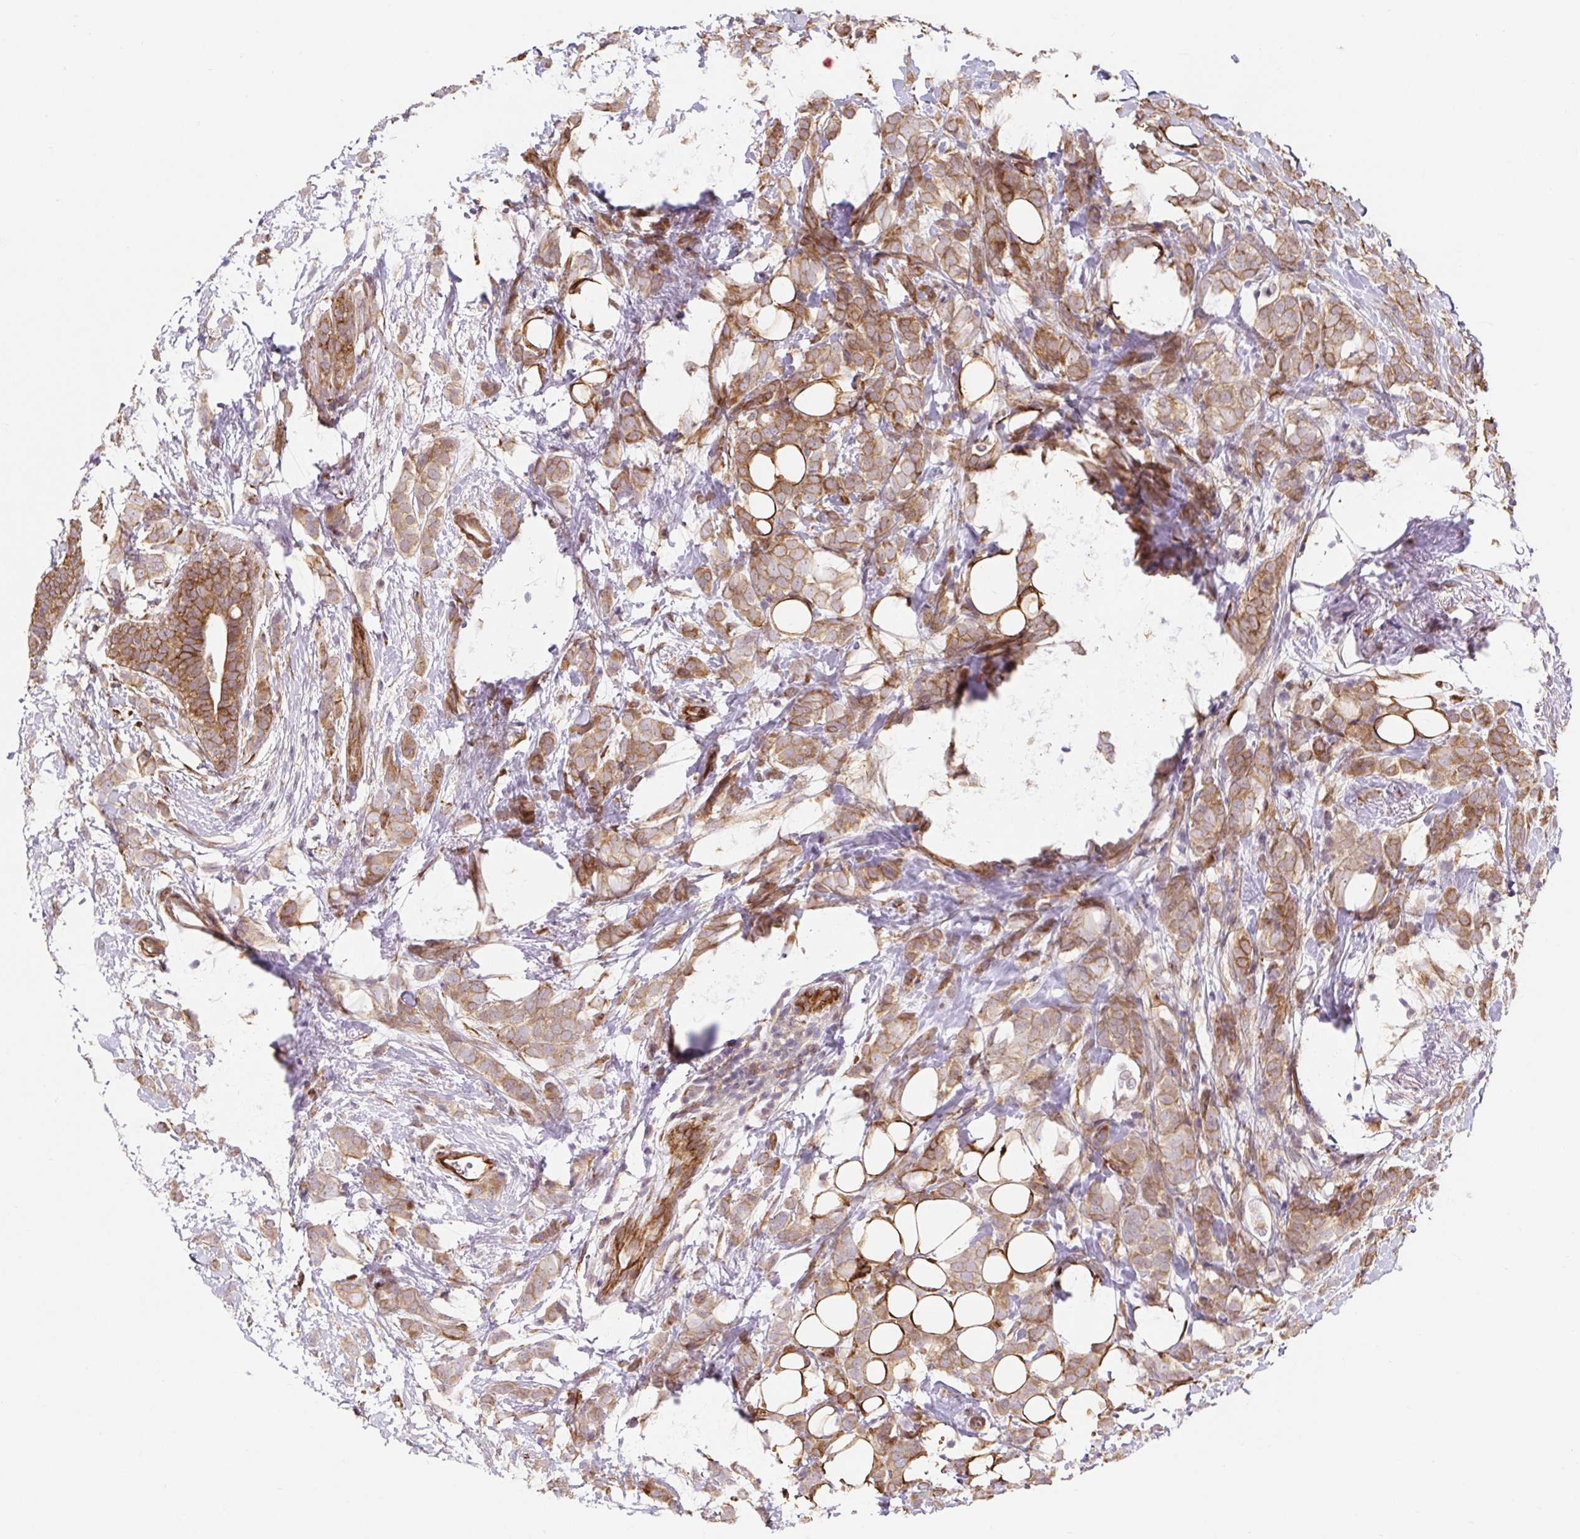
{"staining": {"intensity": "moderate", "quantity": ">75%", "location": "cytoplasmic/membranous"}, "tissue": "breast cancer", "cell_type": "Tumor cells", "image_type": "cancer", "snomed": [{"axis": "morphology", "description": "Lobular carcinoma"}, {"axis": "topography", "description": "Breast"}], "caption": "Approximately >75% of tumor cells in human breast cancer show moderate cytoplasmic/membranous protein staining as visualized by brown immunohistochemical staining.", "gene": "LYPD5", "patient": {"sex": "female", "age": 49}}